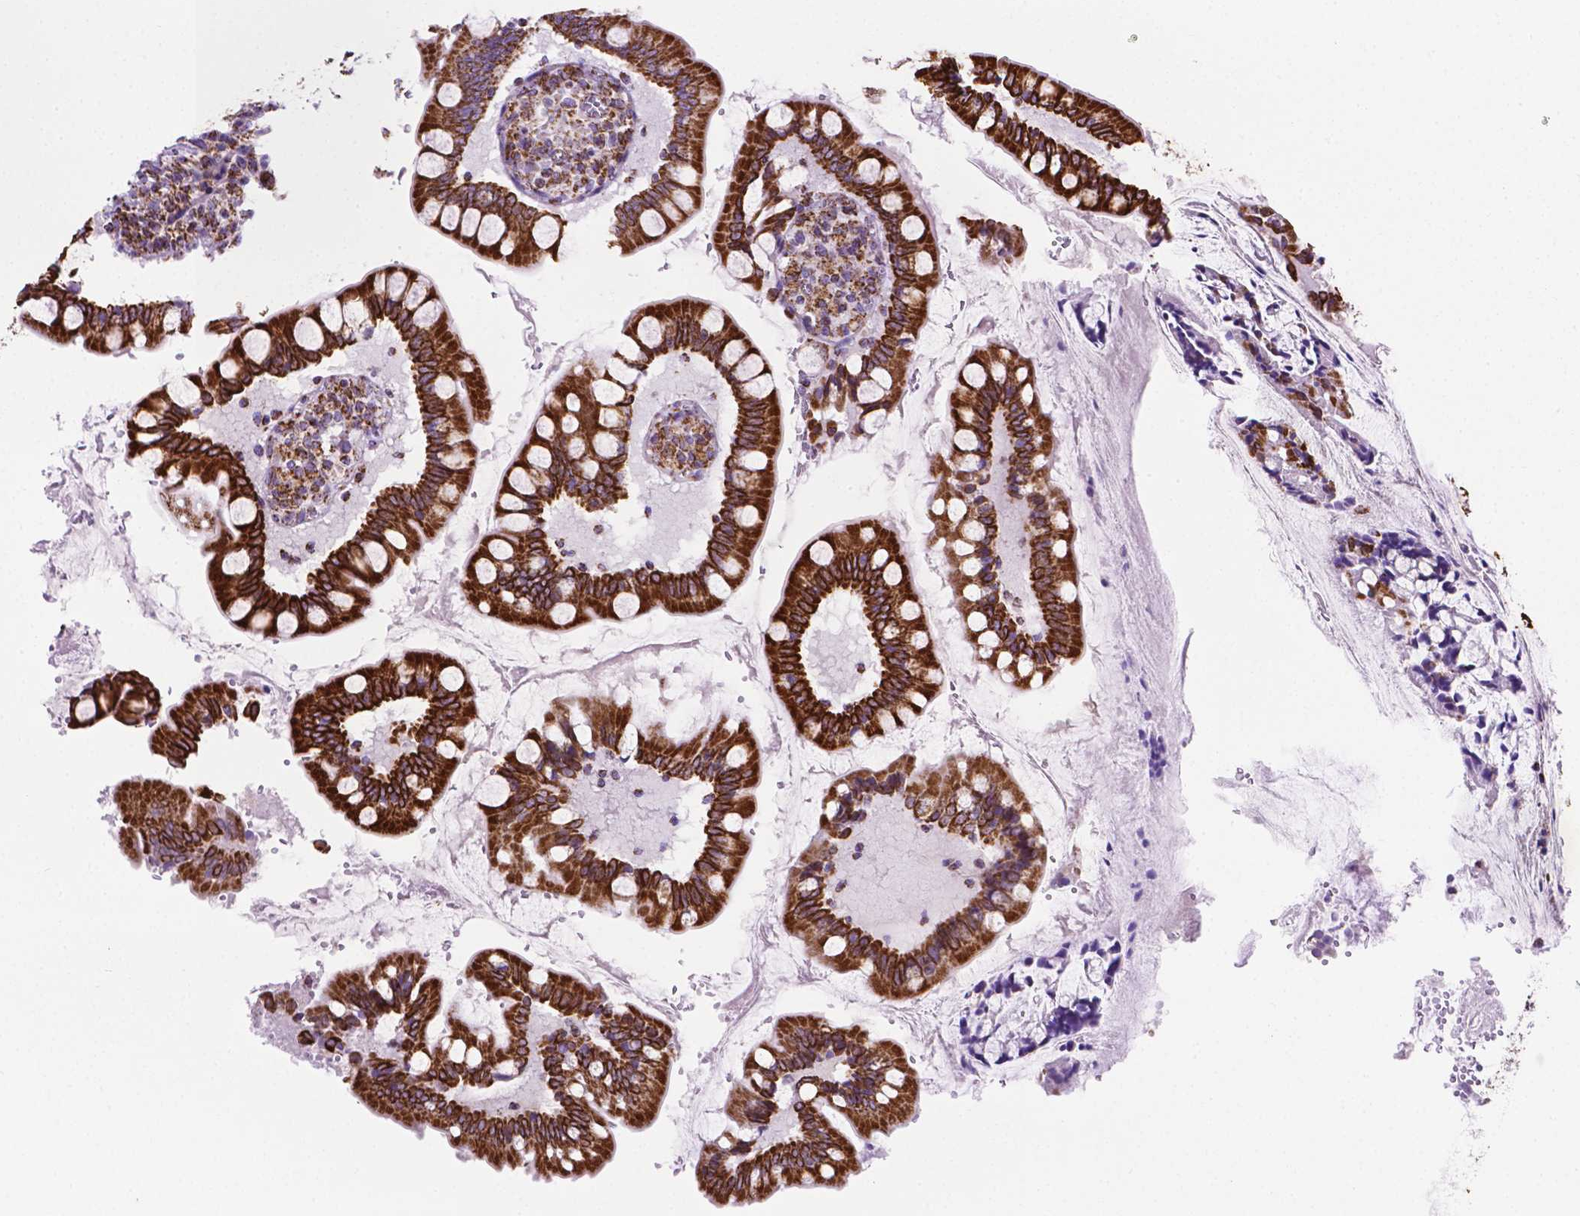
{"staining": {"intensity": "strong", "quantity": ">75%", "location": "cytoplasmic/membranous"}, "tissue": "small intestine", "cell_type": "Glandular cells", "image_type": "normal", "snomed": [{"axis": "morphology", "description": "Normal tissue, NOS"}, {"axis": "topography", "description": "Small intestine"}], "caption": "Immunohistochemistry of normal human small intestine displays high levels of strong cytoplasmic/membranous positivity in about >75% of glandular cells. The staining was performed using DAB (3,3'-diaminobenzidine) to visualize the protein expression in brown, while the nuclei were stained in blue with hematoxylin (Magnification: 20x).", "gene": "RMDN3", "patient": {"sex": "female", "age": 56}}